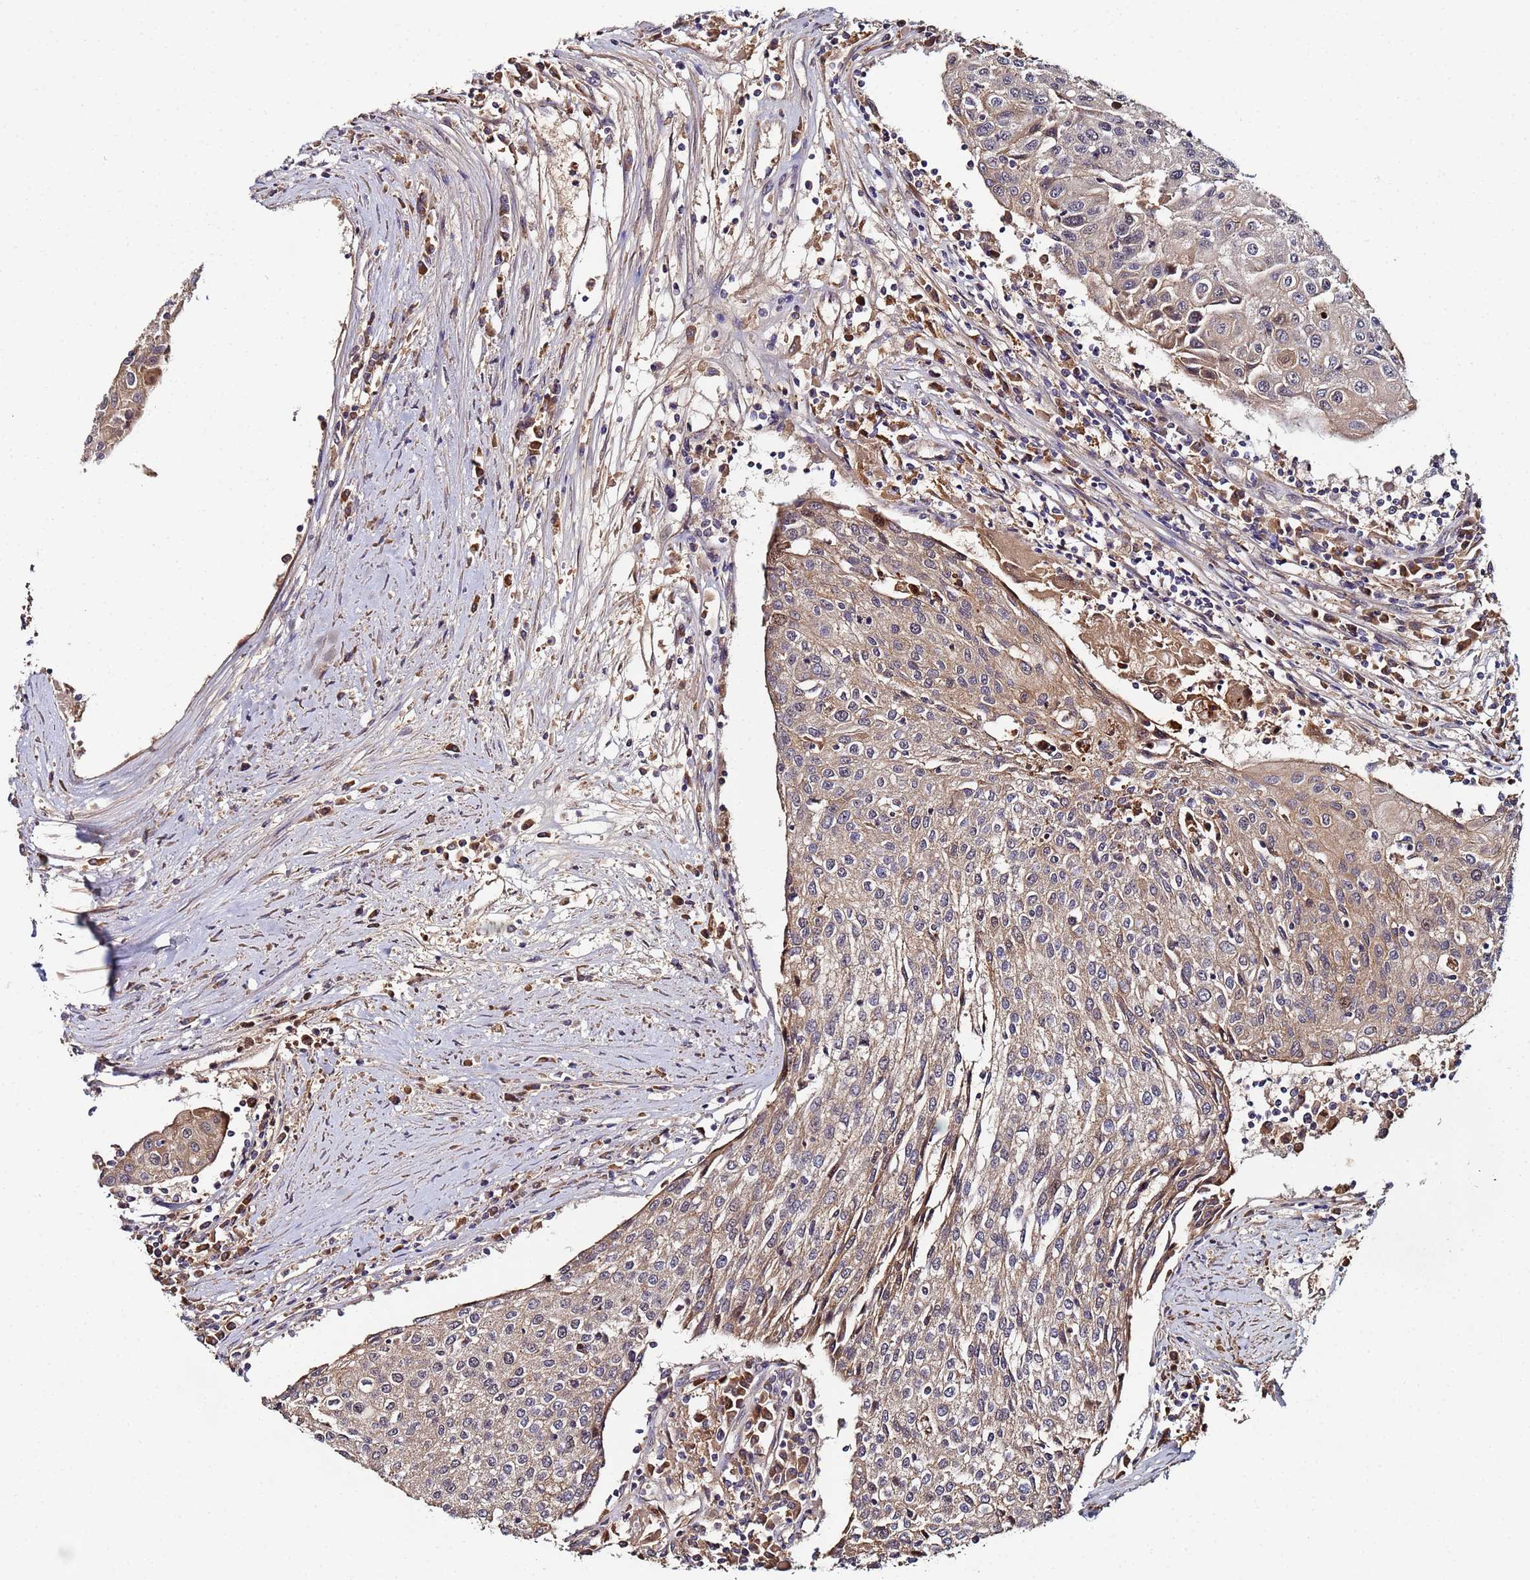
{"staining": {"intensity": "moderate", "quantity": "25%-75%", "location": "cytoplasmic/membranous"}, "tissue": "urothelial cancer", "cell_type": "Tumor cells", "image_type": "cancer", "snomed": [{"axis": "morphology", "description": "Urothelial carcinoma, High grade"}, {"axis": "topography", "description": "Urinary bladder"}], "caption": "An immunohistochemistry (IHC) image of neoplastic tissue is shown. Protein staining in brown labels moderate cytoplasmic/membranous positivity in urothelial carcinoma (high-grade) within tumor cells. (DAB (3,3'-diaminobenzidine) IHC with brightfield microscopy, high magnification).", "gene": "OSER1", "patient": {"sex": "female", "age": 85}}